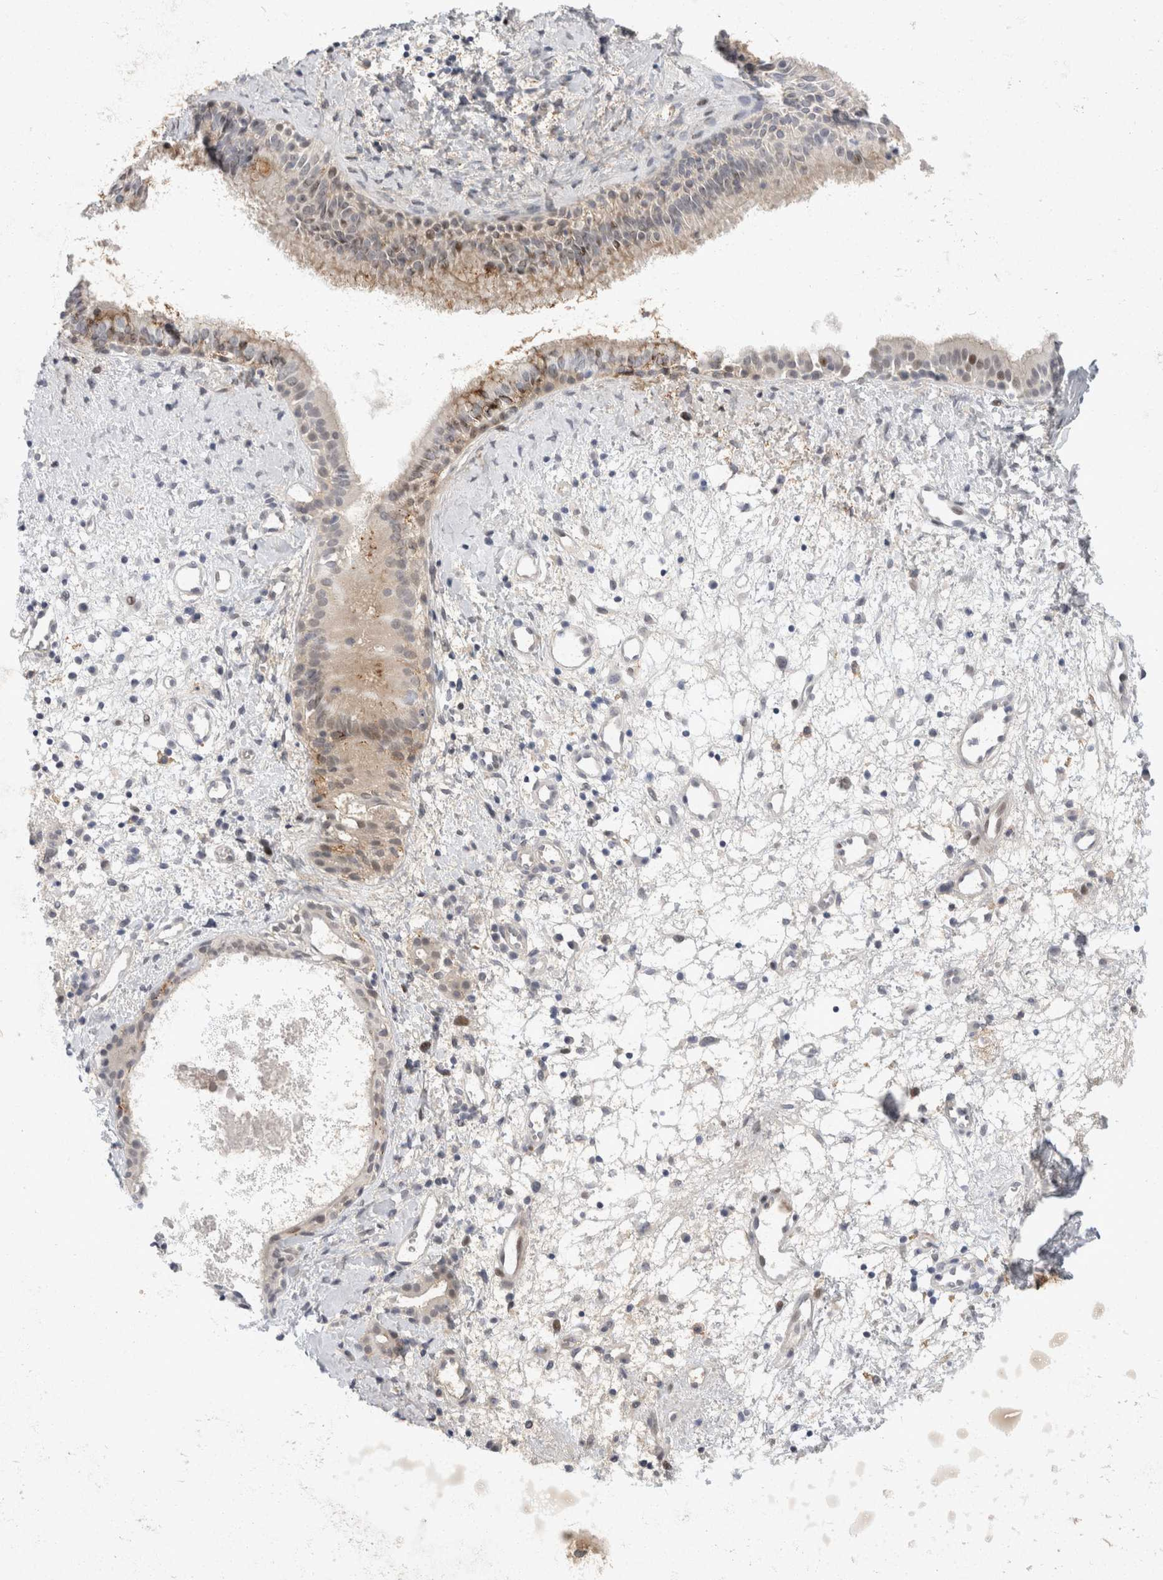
{"staining": {"intensity": "moderate", "quantity": "25%-75%", "location": "cytoplasmic/membranous"}, "tissue": "nasopharynx", "cell_type": "Respiratory epithelial cells", "image_type": "normal", "snomed": [{"axis": "morphology", "description": "Normal tissue, NOS"}, {"axis": "topography", "description": "Nasopharynx"}], "caption": "Respiratory epithelial cells demonstrate moderate cytoplasmic/membranous positivity in about 25%-75% of cells in benign nasopharynx.", "gene": "TOM1L2", "patient": {"sex": "male", "age": 22}}